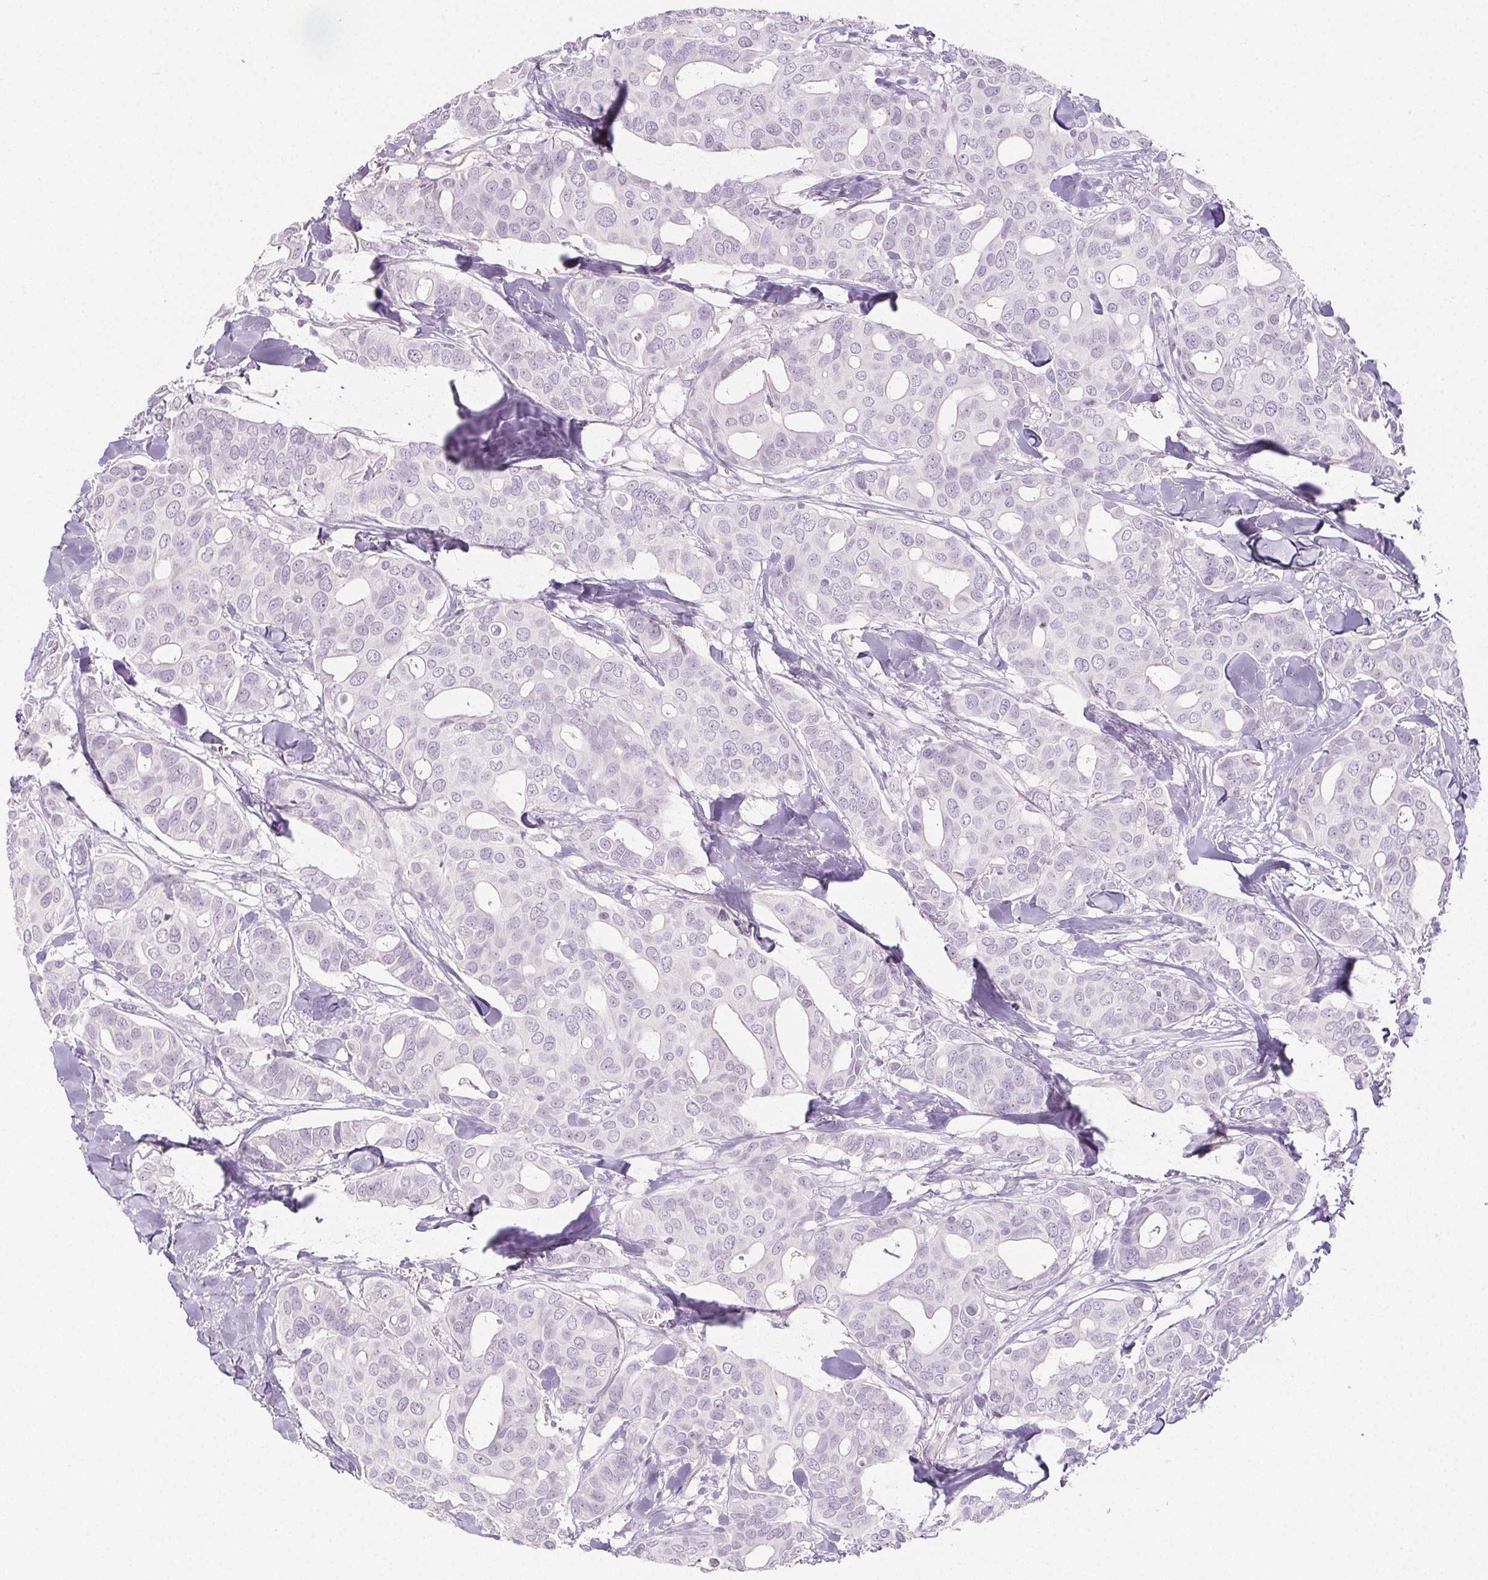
{"staining": {"intensity": "negative", "quantity": "none", "location": "none"}, "tissue": "breast cancer", "cell_type": "Tumor cells", "image_type": "cancer", "snomed": [{"axis": "morphology", "description": "Duct carcinoma"}, {"axis": "topography", "description": "Breast"}], "caption": "DAB (3,3'-diaminobenzidine) immunohistochemical staining of breast cancer reveals no significant positivity in tumor cells.", "gene": "PI3", "patient": {"sex": "female", "age": 54}}